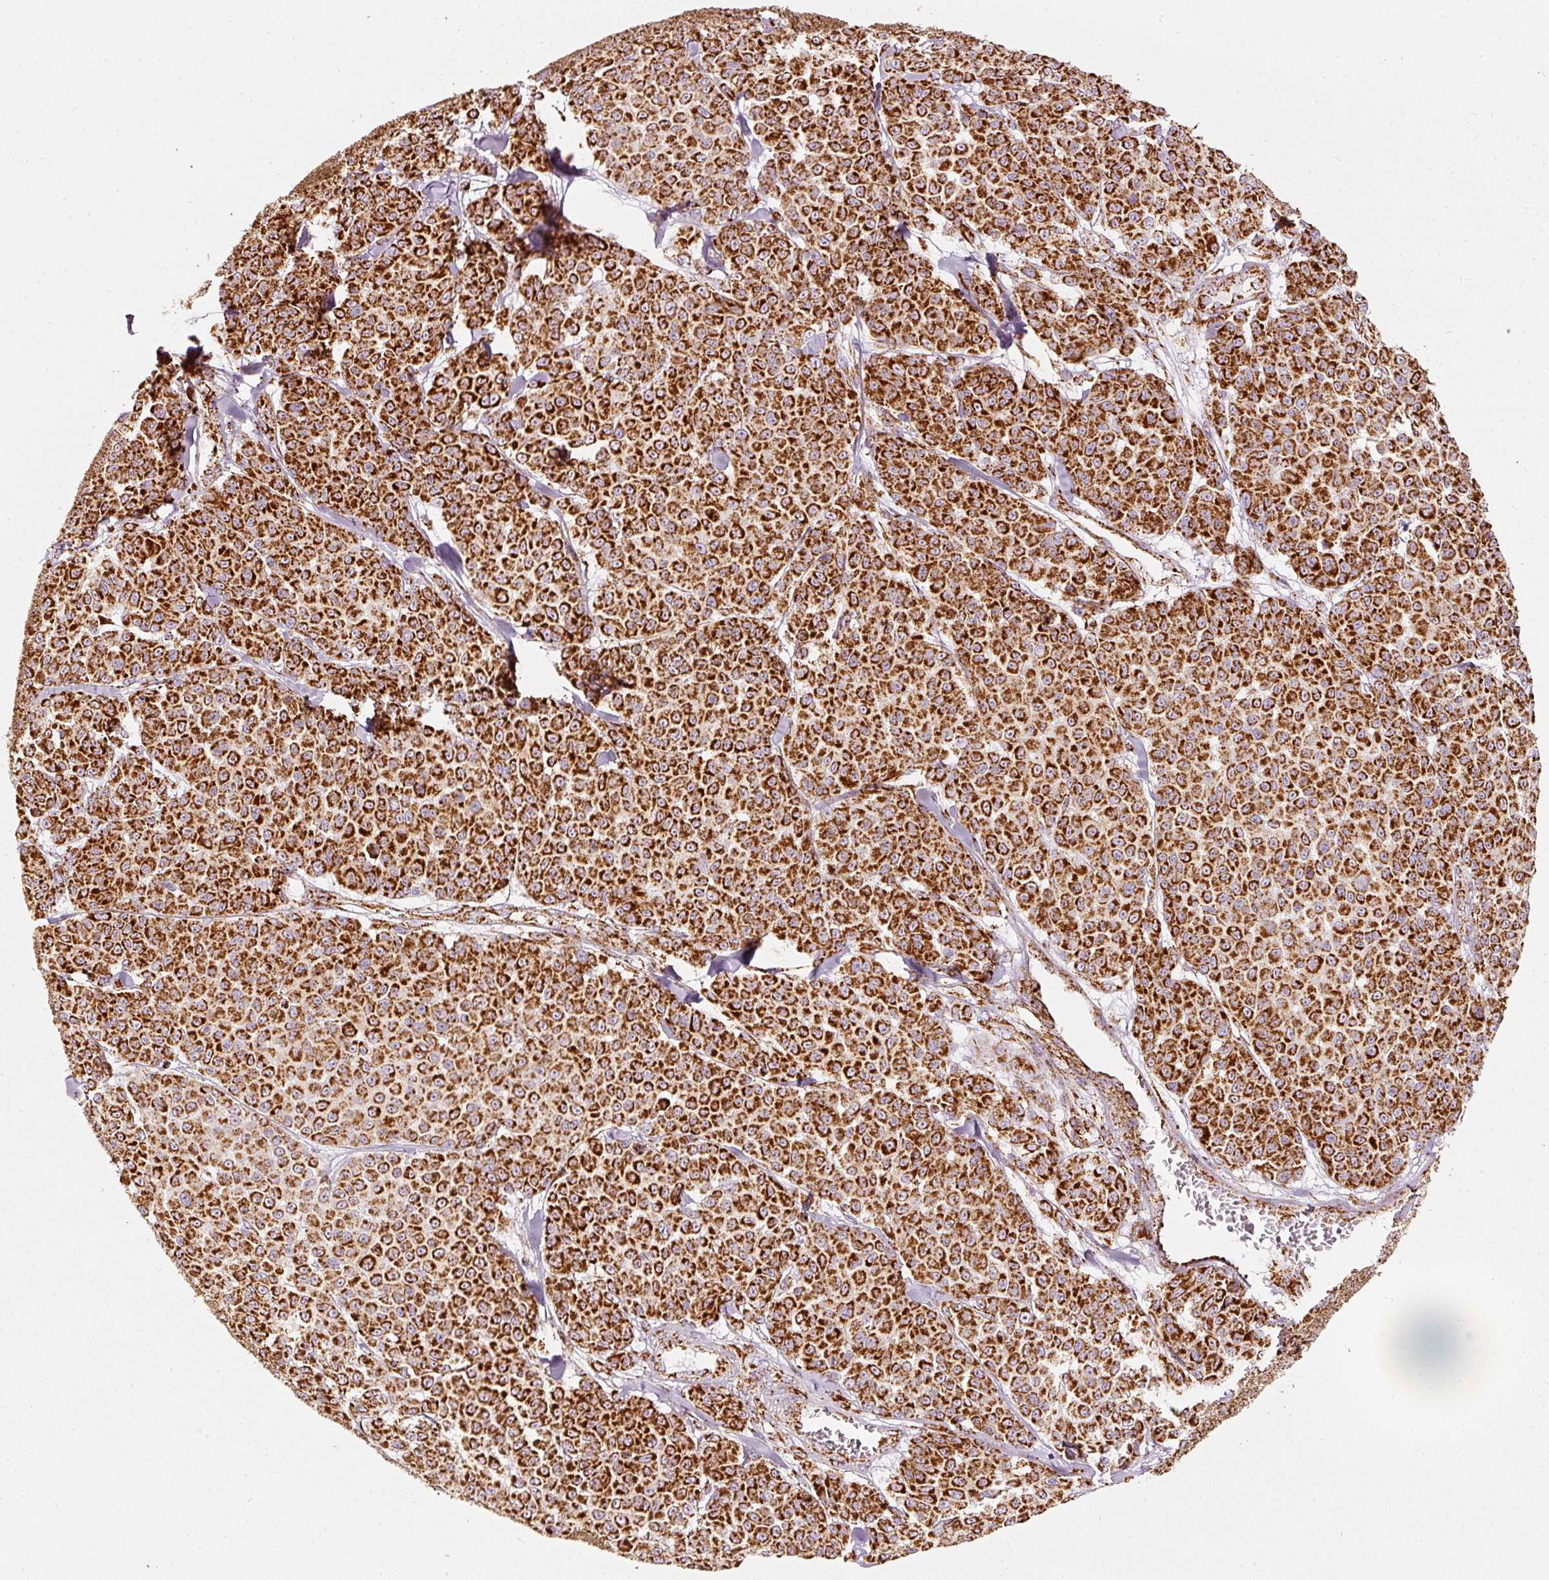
{"staining": {"intensity": "strong", "quantity": ">75%", "location": "cytoplasmic/membranous"}, "tissue": "melanoma", "cell_type": "Tumor cells", "image_type": "cancer", "snomed": [{"axis": "morphology", "description": "Malignant melanoma, NOS"}, {"axis": "topography", "description": "Skin"}], "caption": "This micrograph displays immunohistochemistry staining of human malignant melanoma, with high strong cytoplasmic/membranous positivity in about >75% of tumor cells.", "gene": "MT-CO2", "patient": {"sex": "male", "age": 46}}